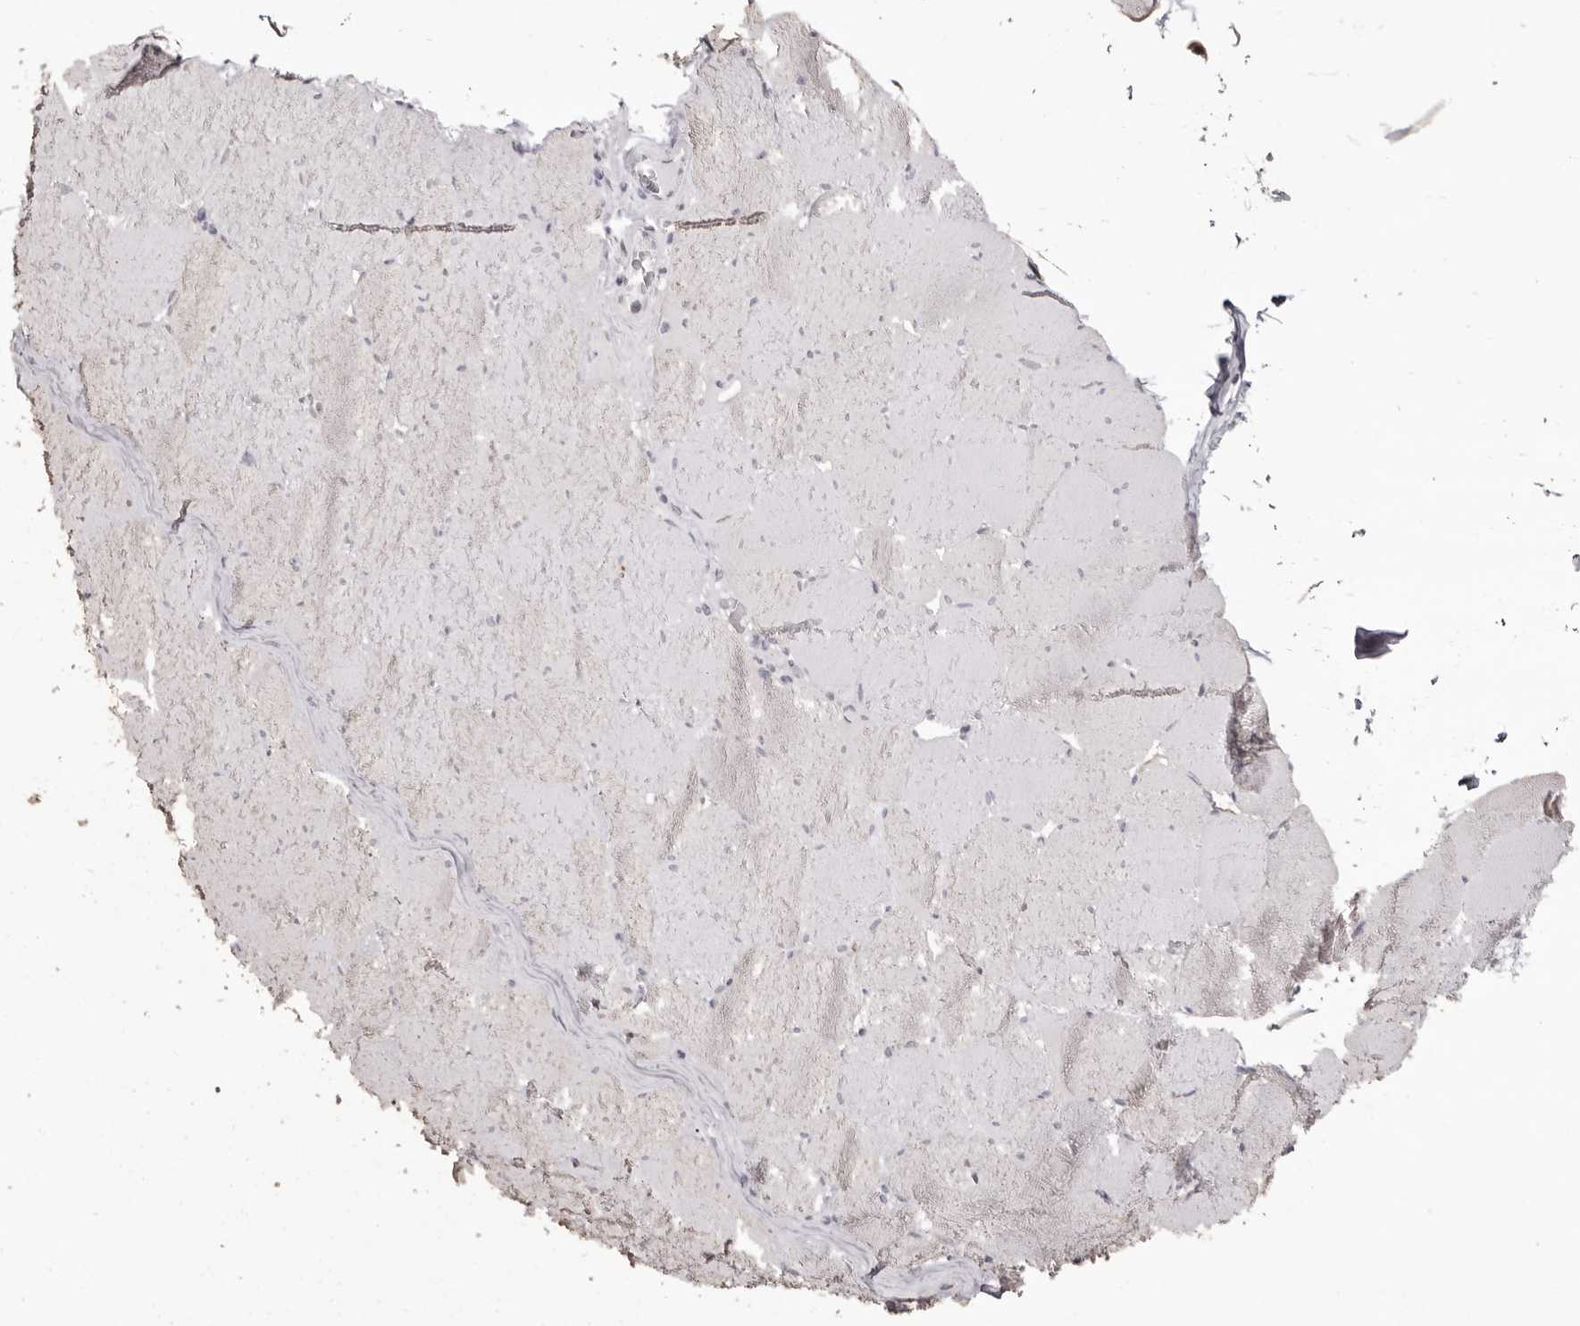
{"staining": {"intensity": "negative", "quantity": "none", "location": "none"}, "tissue": "skeletal muscle", "cell_type": "Myocytes", "image_type": "normal", "snomed": [{"axis": "morphology", "description": "Normal tissue, NOS"}, {"axis": "topography", "description": "Skeletal muscle"}], "caption": "This micrograph is of benign skeletal muscle stained with immunohistochemistry (IHC) to label a protein in brown with the nuclei are counter-stained blue. There is no staining in myocytes.", "gene": "PIGX", "patient": {"sex": "male", "age": 62}}